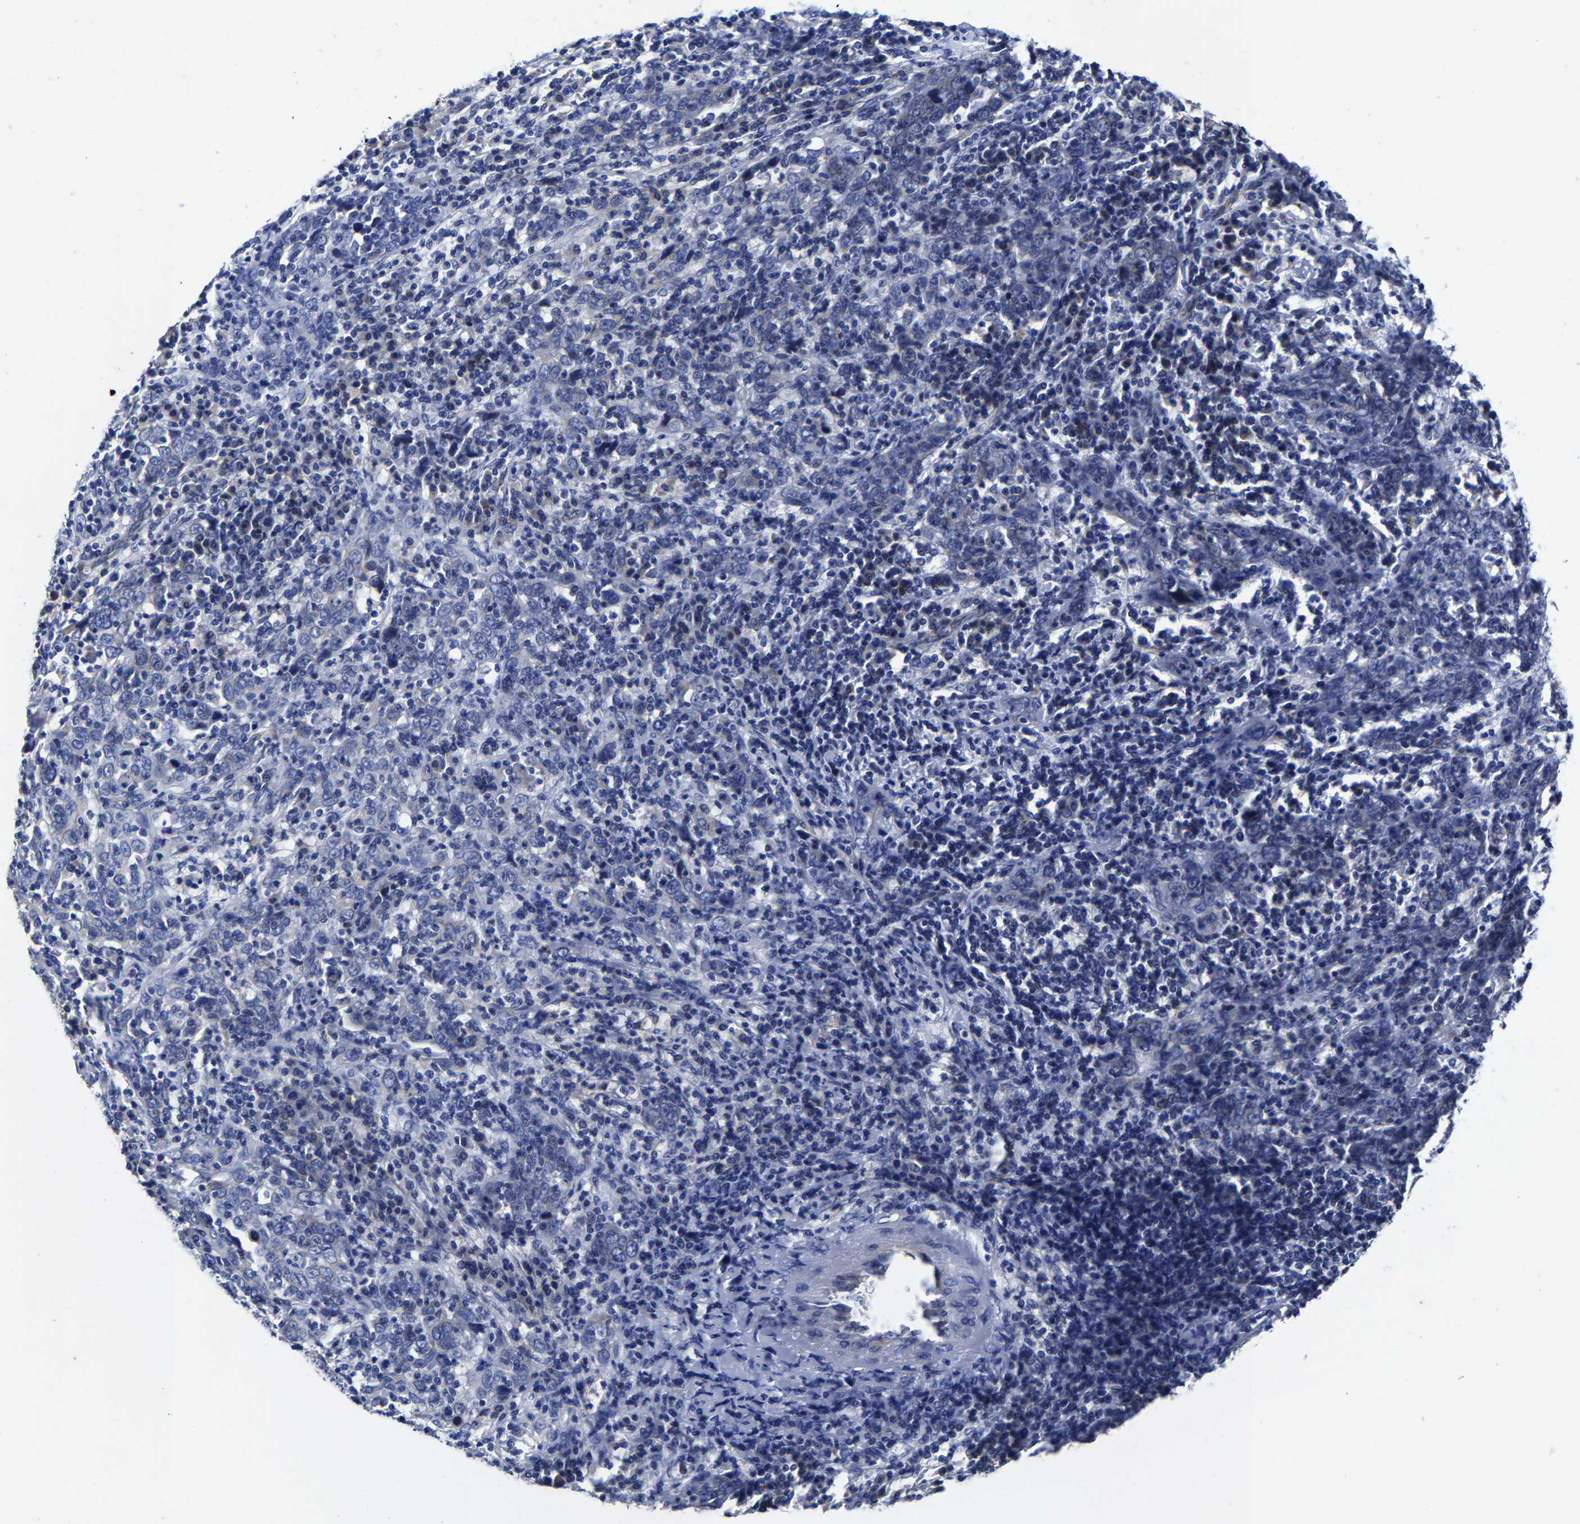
{"staining": {"intensity": "negative", "quantity": "none", "location": "none"}, "tissue": "cervical cancer", "cell_type": "Tumor cells", "image_type": "cancer", "snomed": [{"axis": "morphology", "description": "Squamous cell carcinoma, NOS"}, {"axis": "topography", "description": "Cervix"}], "caption": "High power microscopy photomicrograph of an immunohistochemistry image of cervical squamous cell carcinoma, revealing no significant expression in tumor cells.", "gene": "AASS", "patient": {"sex": "female", "age": 46}}